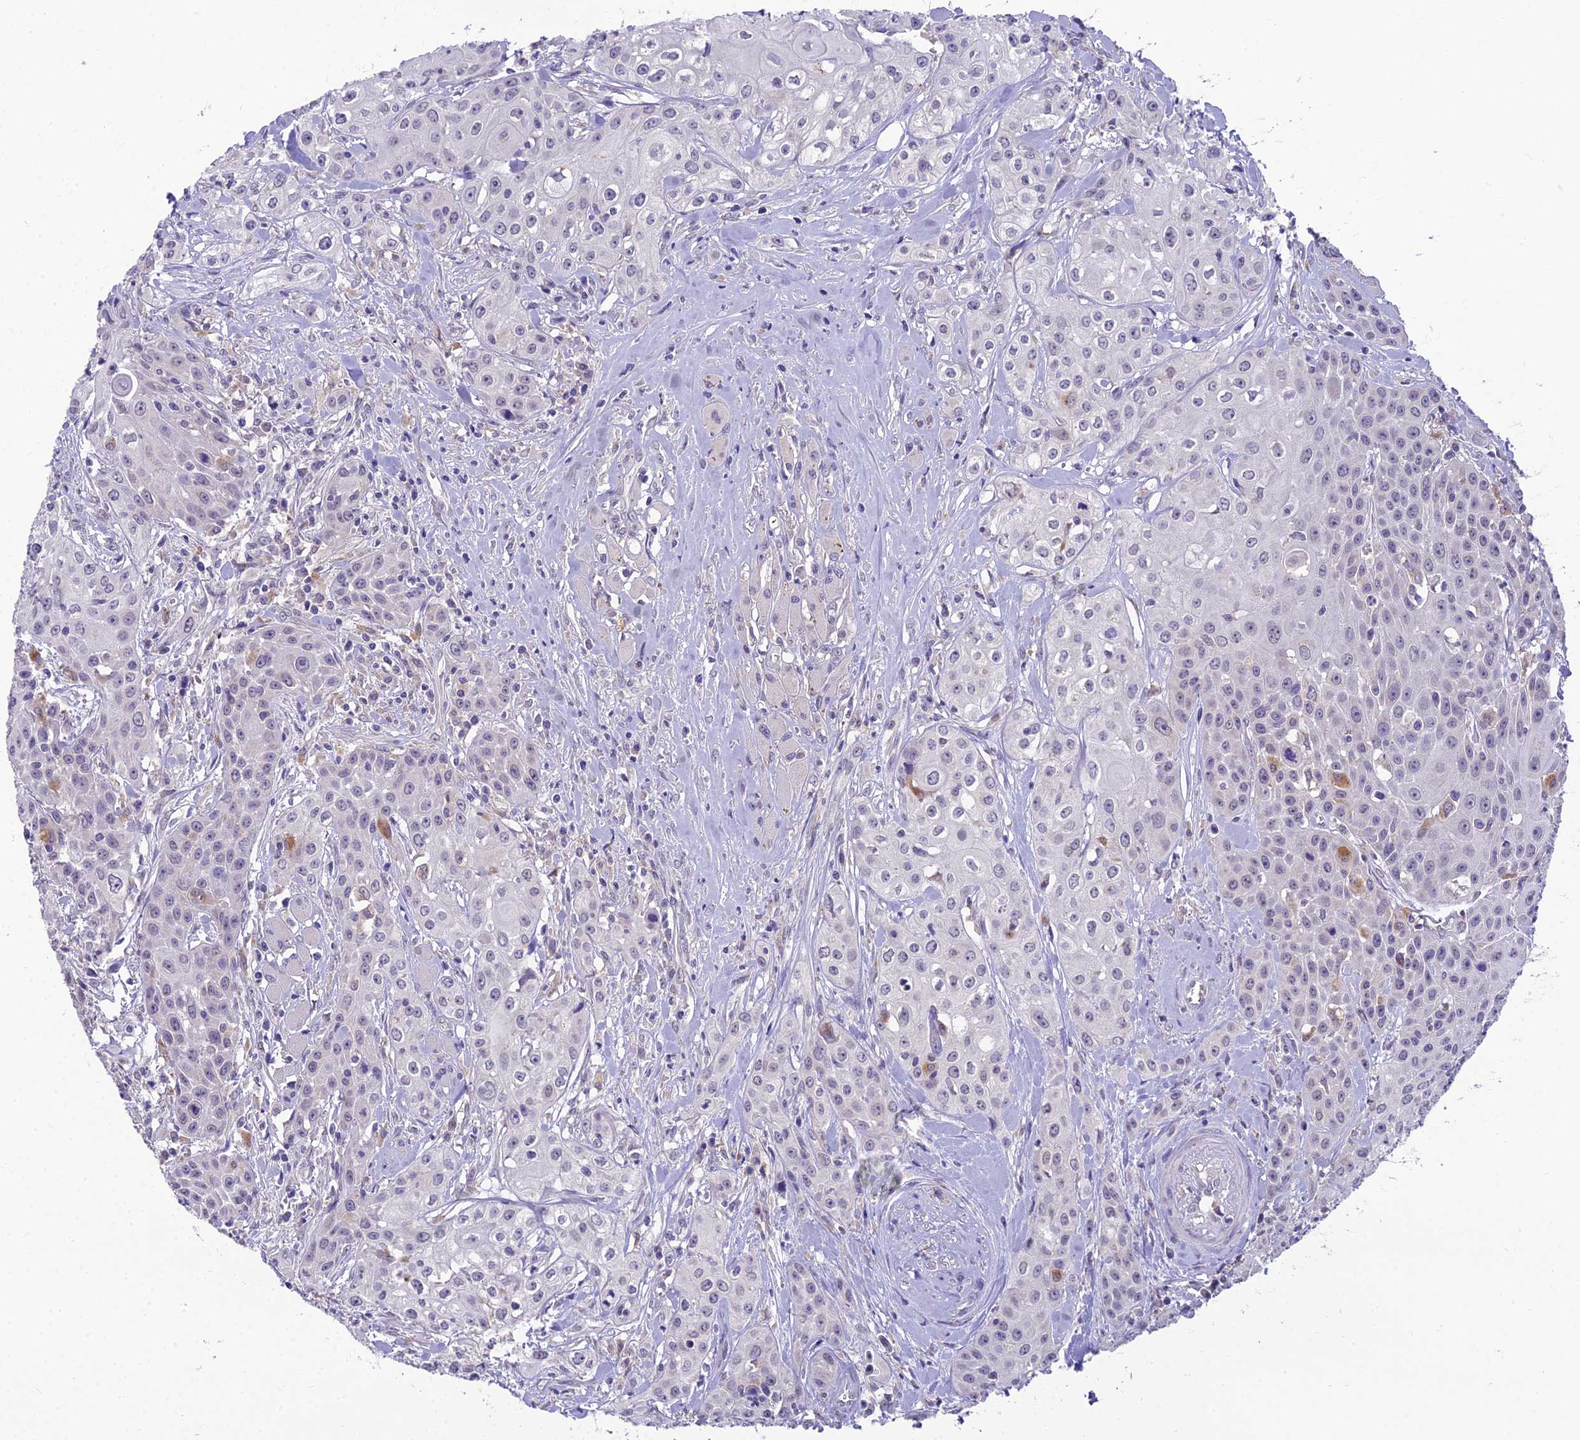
{"staining": {"intensity": "negative", "quantity": "none", "location": "none"}, "tissue": "head and neck cancer", "cell_type": "Tumor cells", "image_type": "cancer", "snomed": [{"axis": "morphology", "description": "Squamous cell carcinoma, NOS"}, {"axis": "topography", "description": "Oral tissue"}, {"axis": "topography", "description": "Head-Neck"}], "caption": "High magnification brightfield microscopy of squamous cell carcinoma (head and neck) stained with DAB (3,3'-diaminobenzidine) (brown) and counterstained with hematoxylin (blue): tumor cells show no significant staining. (DAB immunohistochemistry (IHC) visualized using brightfield microscopy, high magnification).", "gene": "MIIP", "patient": {"sex": "female", "age": 82}}